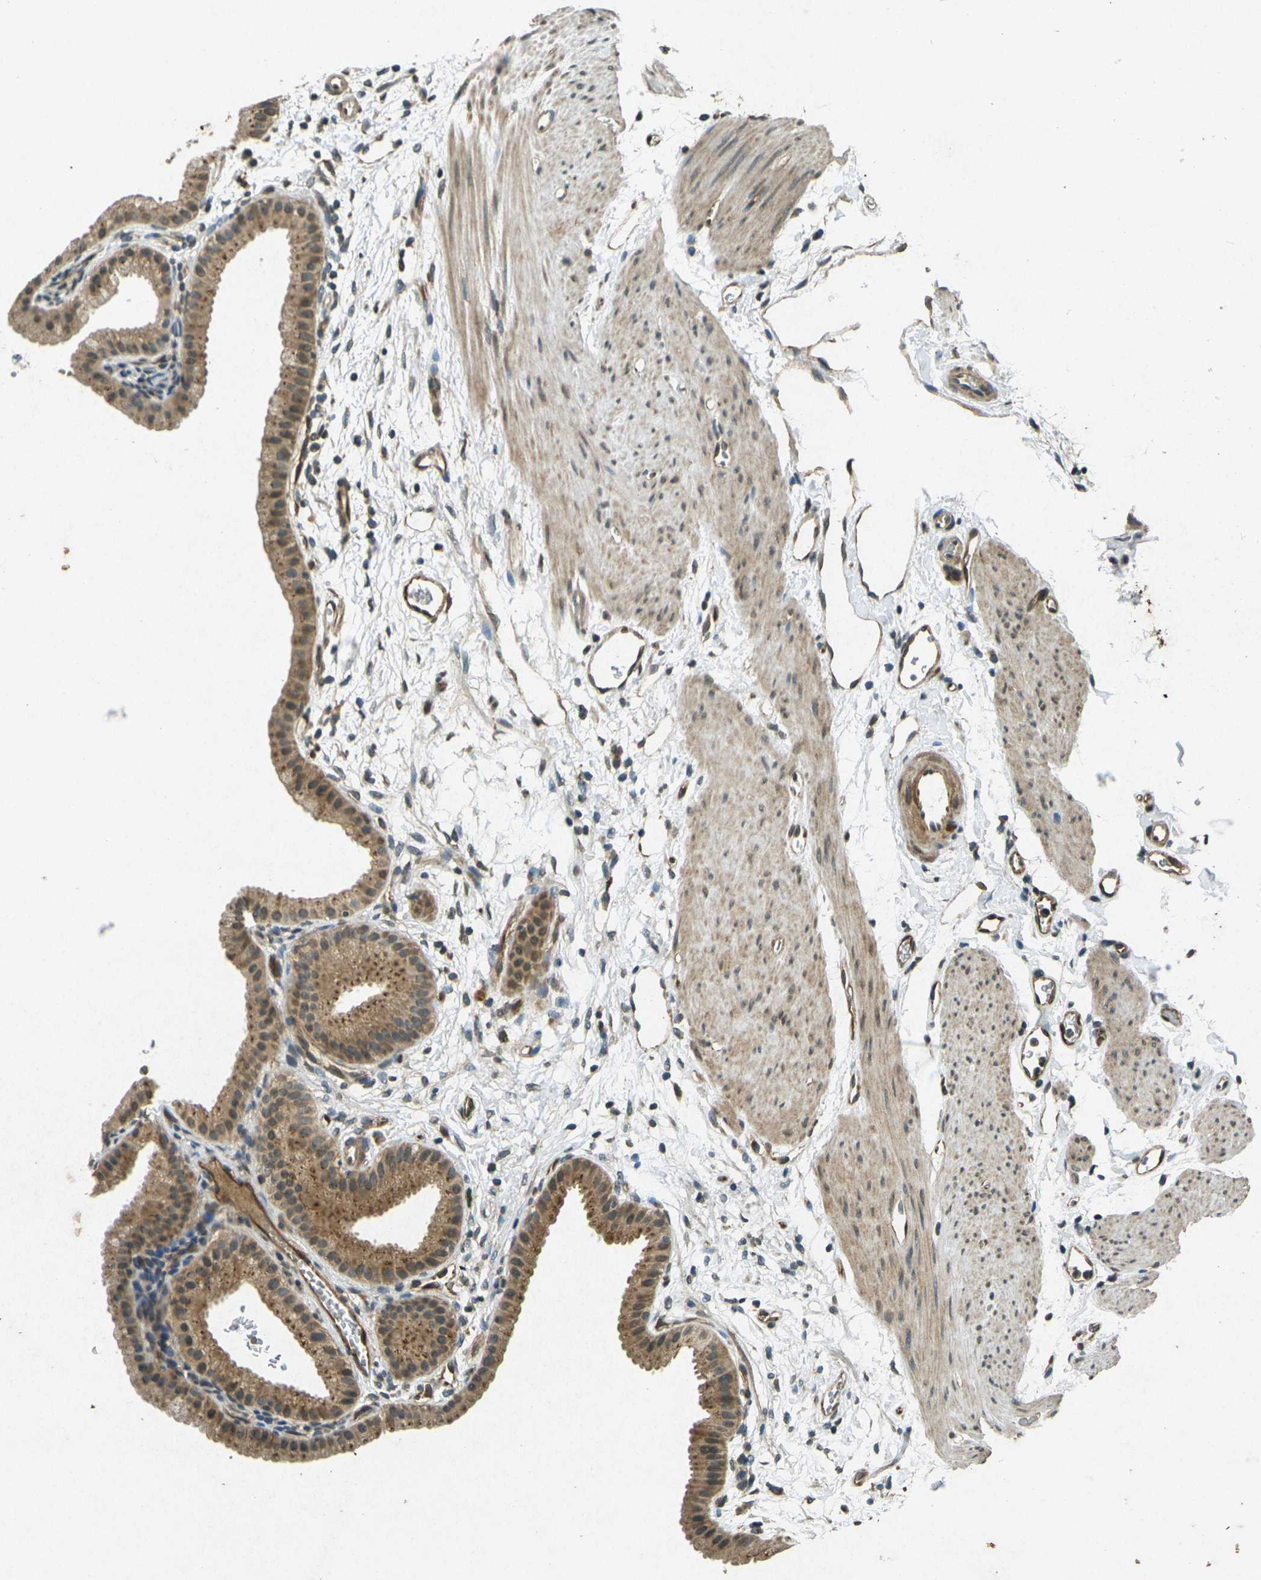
{"staining": {"intensity": "moderate", "quantity": ">75%", "location": "cytoplasmic/membranous"}, "tissue": "gallbladder", "cell_type": "Glandular cells", "image_type": "normal", "snomed": [{"axis": "morphology", "description": "Normal tissue, NOS"}, {"axis": "topography", "description": "Gallbladder"}], "caption": "This image exhibits immunohistochemistry (IHC) staining of unremarkable gallbladder, with medium moderate cytoplasmic/membranous staining in approximately >75% of glandular cells.", "gene": "PDE2A", "patient": {"sex": "female", "age": 64}}